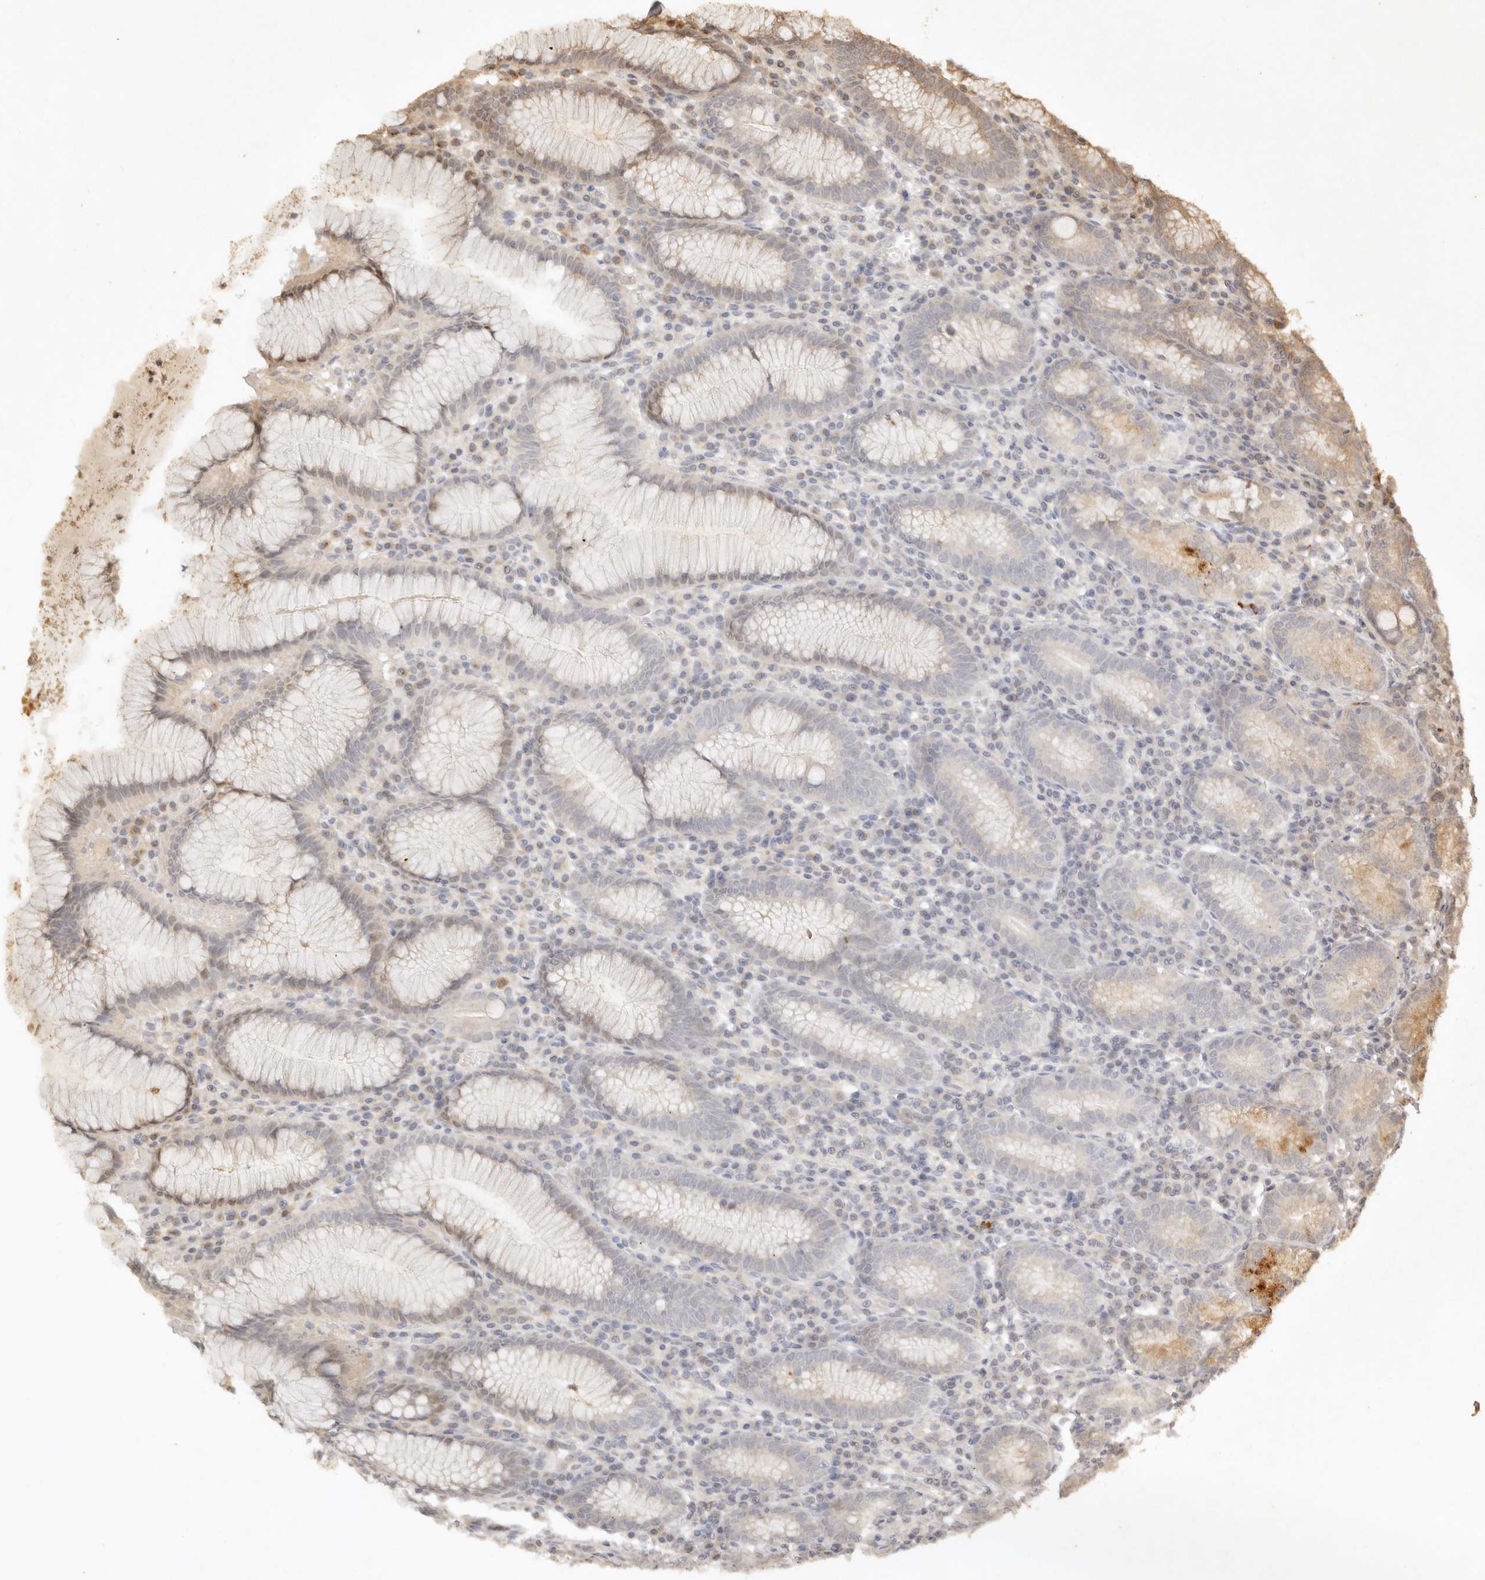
{"staining": {"intensity": "moderate", "quantity": "<25%", "location": "cytoplasmic/membranous,nuclear"}, "tissue": "stomach", "cell_type": "Glandular cells", "image_type": "normal", "snomed": [{"axis": "morphology", "description": "Normal tissue, NOS"}, {"axis": "topography", "description": "Stomach"}], "caption": "This is a micrograph of immunohistochemistry (IHC) staining of benign stomach, which shows moderate staining in the cytoplasmic/membranous,nuclear of glandular cells.", "gene": "KIF2B", "patient": {"sex": "male", "age": 55}}